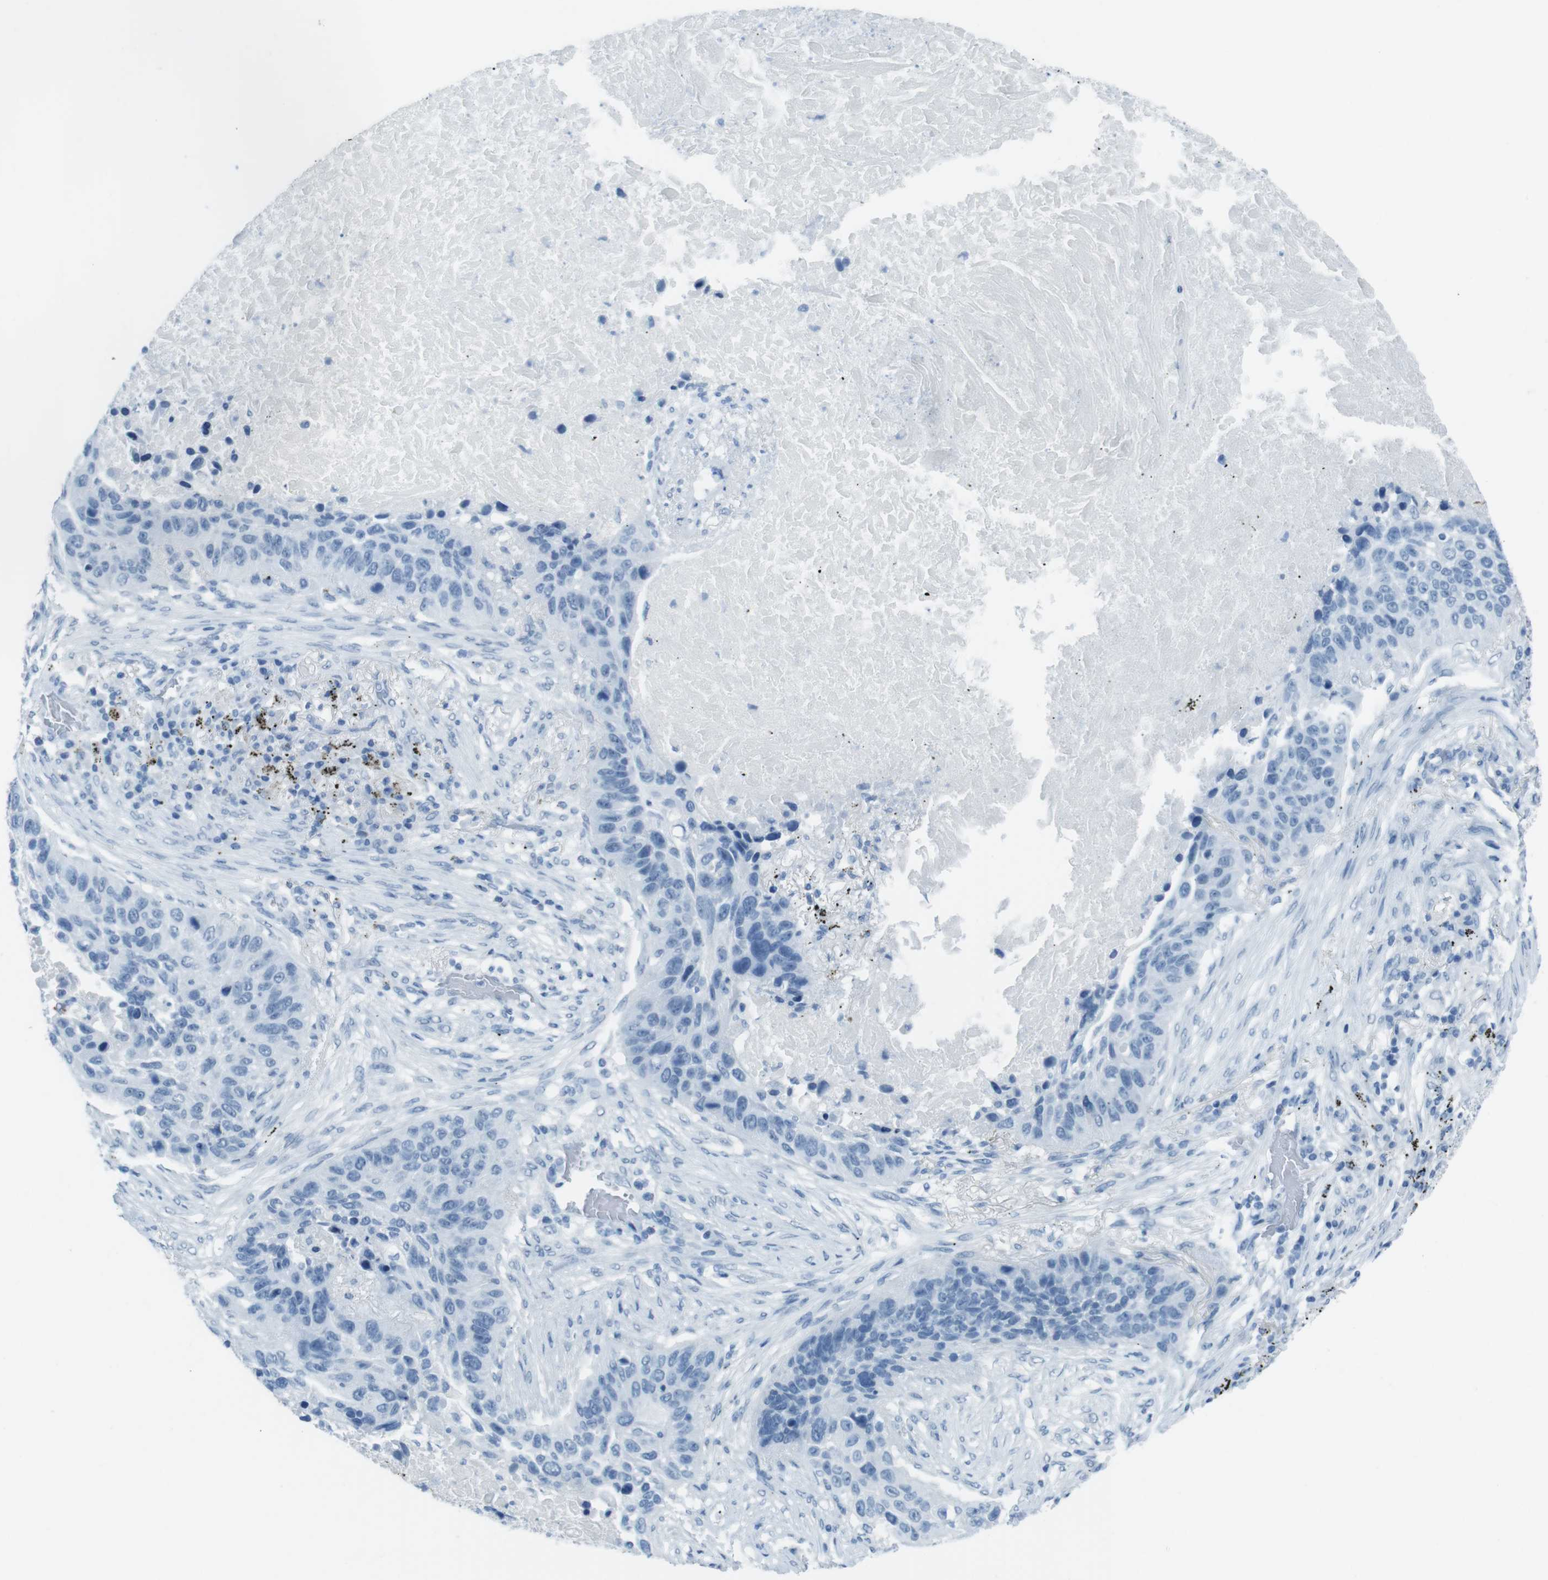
{"staining": {"intensity": "negative", "quantity": "none", "location": "none"}, "tissue": "lung cancer", "cell_type": "Tumor cells", "image_type": "cancer", "snomed": [{"axis": "morphology", "description": "Squamous cell carcinoma, NOS"}, {"axis": "topography", "description": "Lung"}], "caption": "Squamous cell carcinoma (lung) was stained to show a protein in brown. There is no significant staining in tumor cells.", "gene": "TMEM207", "patient": {"sex": "male", "age": 57}}